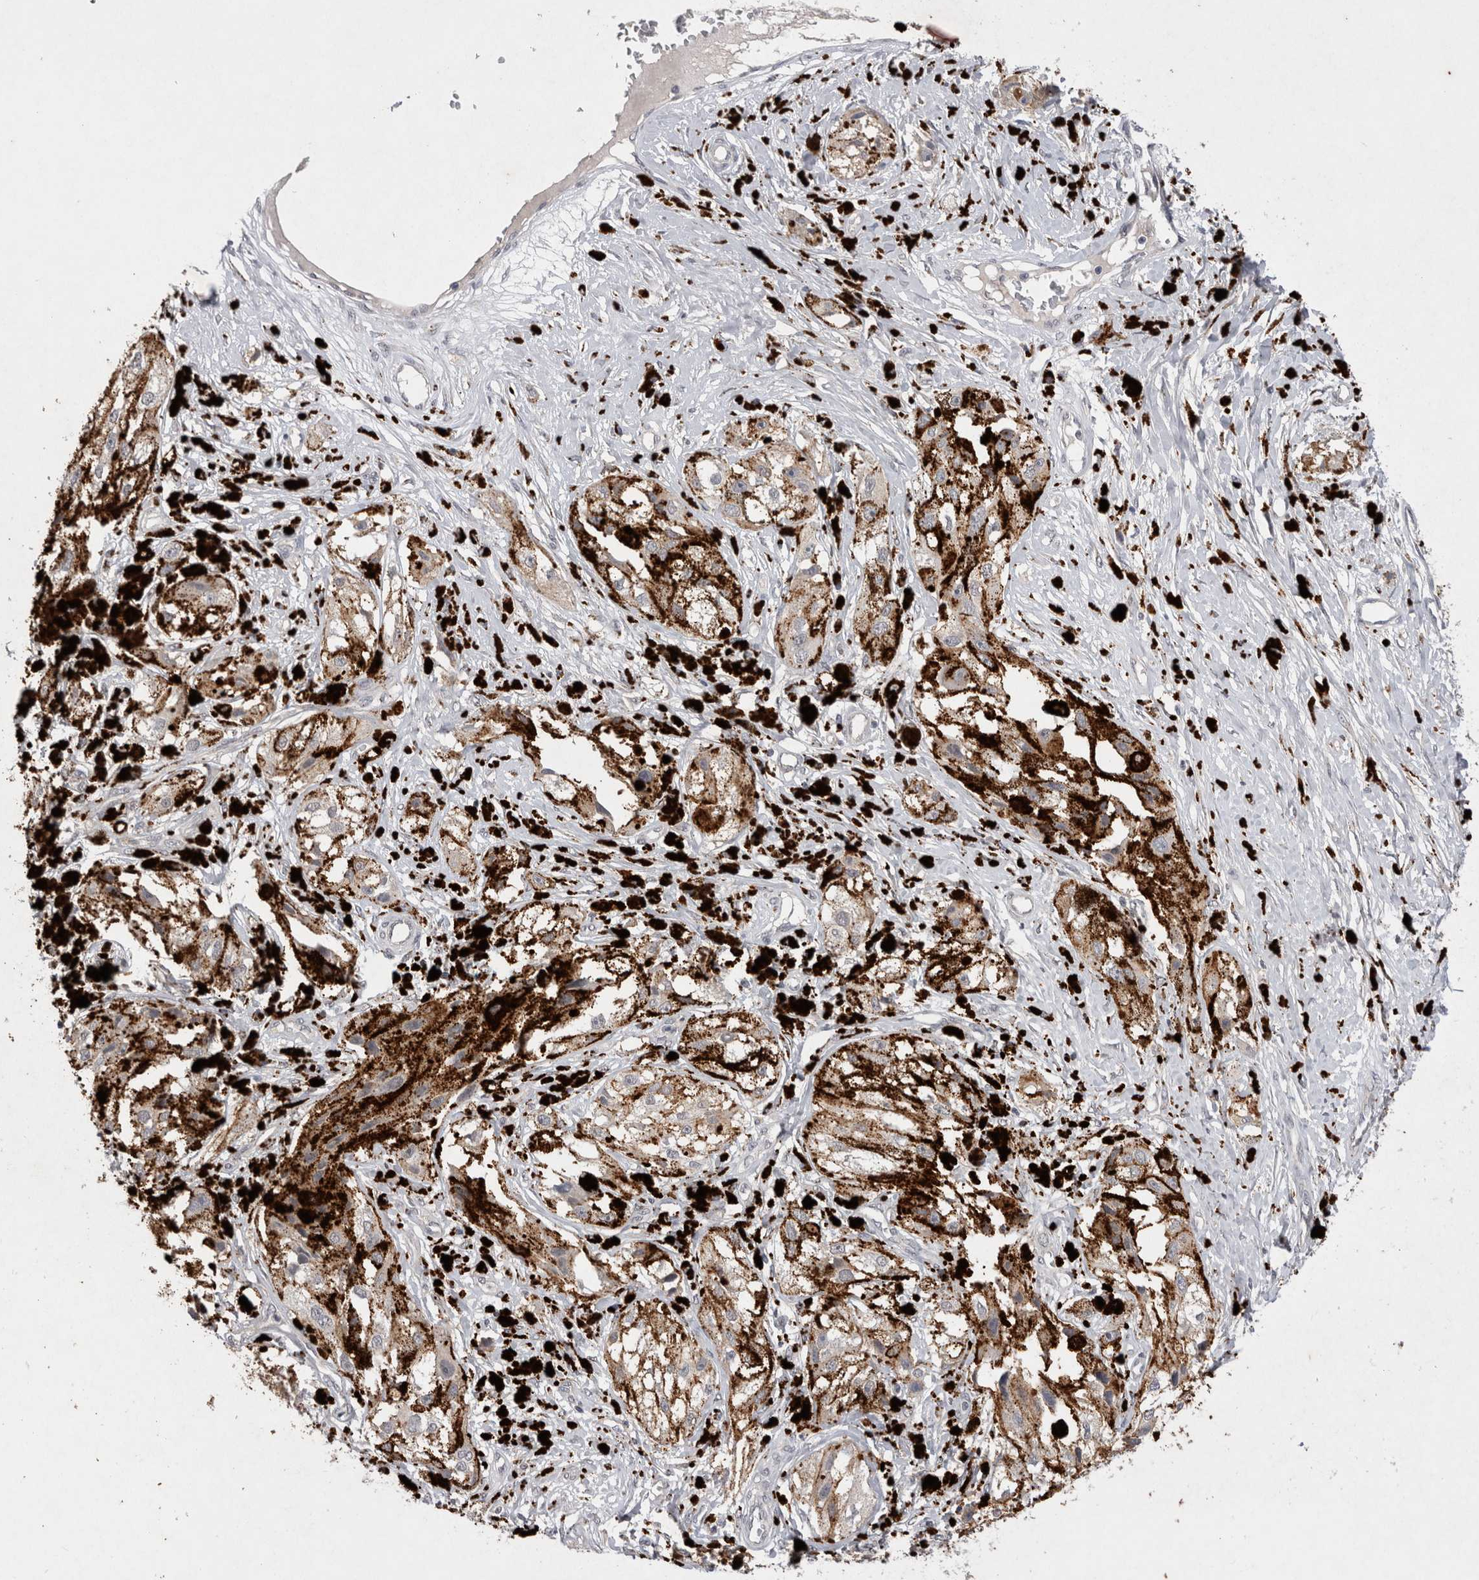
{"staining": {"intensity": "negative", "quantity": "none", "location": "none"}, "tissue": "melanoma", "cell_type": "Tumor cells", "image_type": "cancer", "snomed": [{"axis": "morphology", "description": "Malignant melanoma, NOS"}, {"axis": "topography", "description": "Skin"}], "caption": "Immunohistochemistry (IHC) of human melanoma demonstrates no staining in tumor cells.", "gene": "RASSF3", "patient": {"sex": "male", "age": 88}}